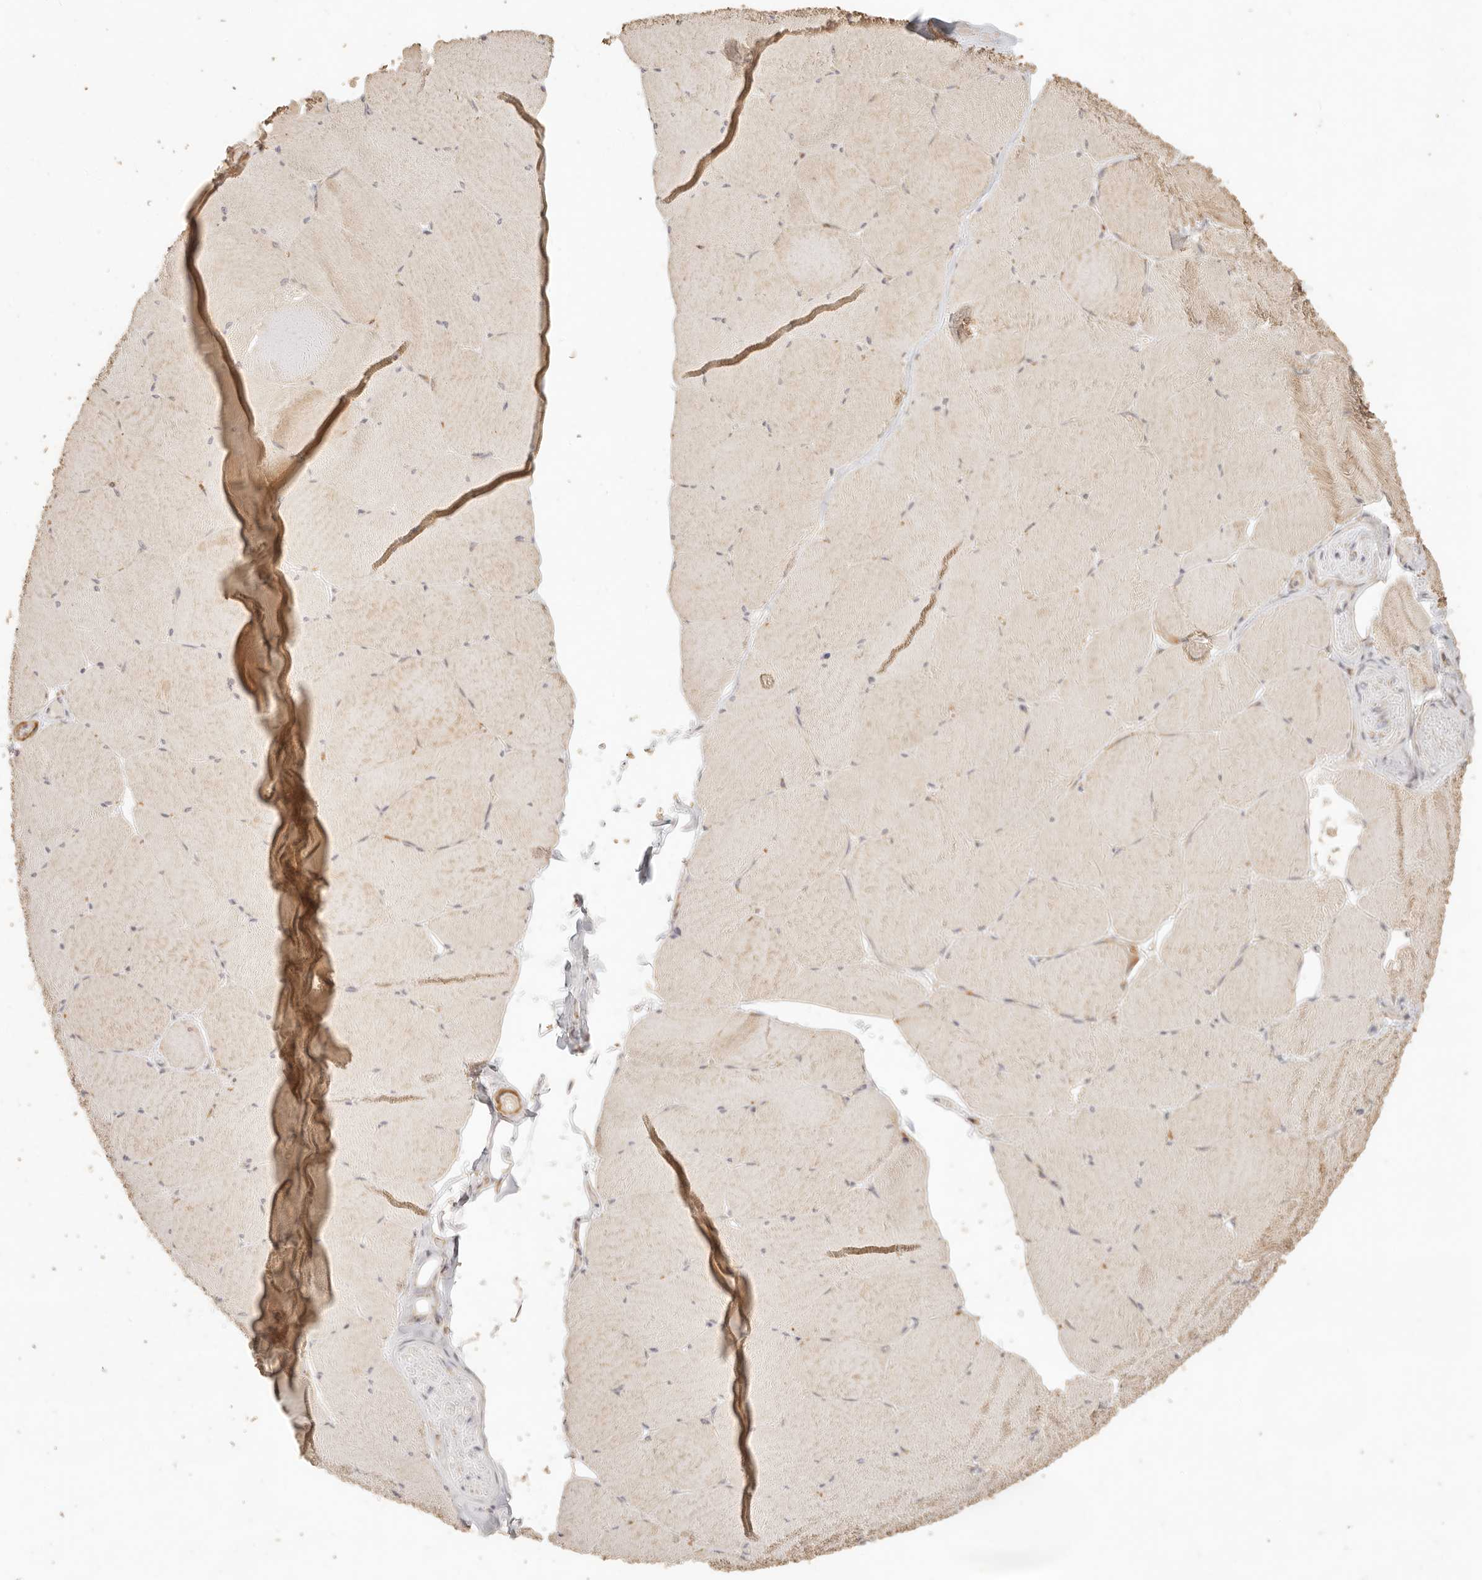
{"staining": {"intensity": "moderate", "quantity": "25%-75%", "location": "cytoplasmic/membranous"}, "tissue": "skeletal muscle", "cell_type": "Myocytes", "image_type": "normal", "snomed": [{"axis": "morphology", "description": "Normal tissue, NOS"}, {"axis": "topography", "description": "Skeletal muscle"}, {"axis": "topography", "description": "Head-Neck"}], "caption": "This photomicrograph shows immunohistochemistry (IHC) staining of benign skeletal muscle, with medium moderate cytoplasmic/membranous positivity in about 25%-75% of myocytes.", "gene": "PTPN22", "patient": {"sex": "male", "age": 66}}